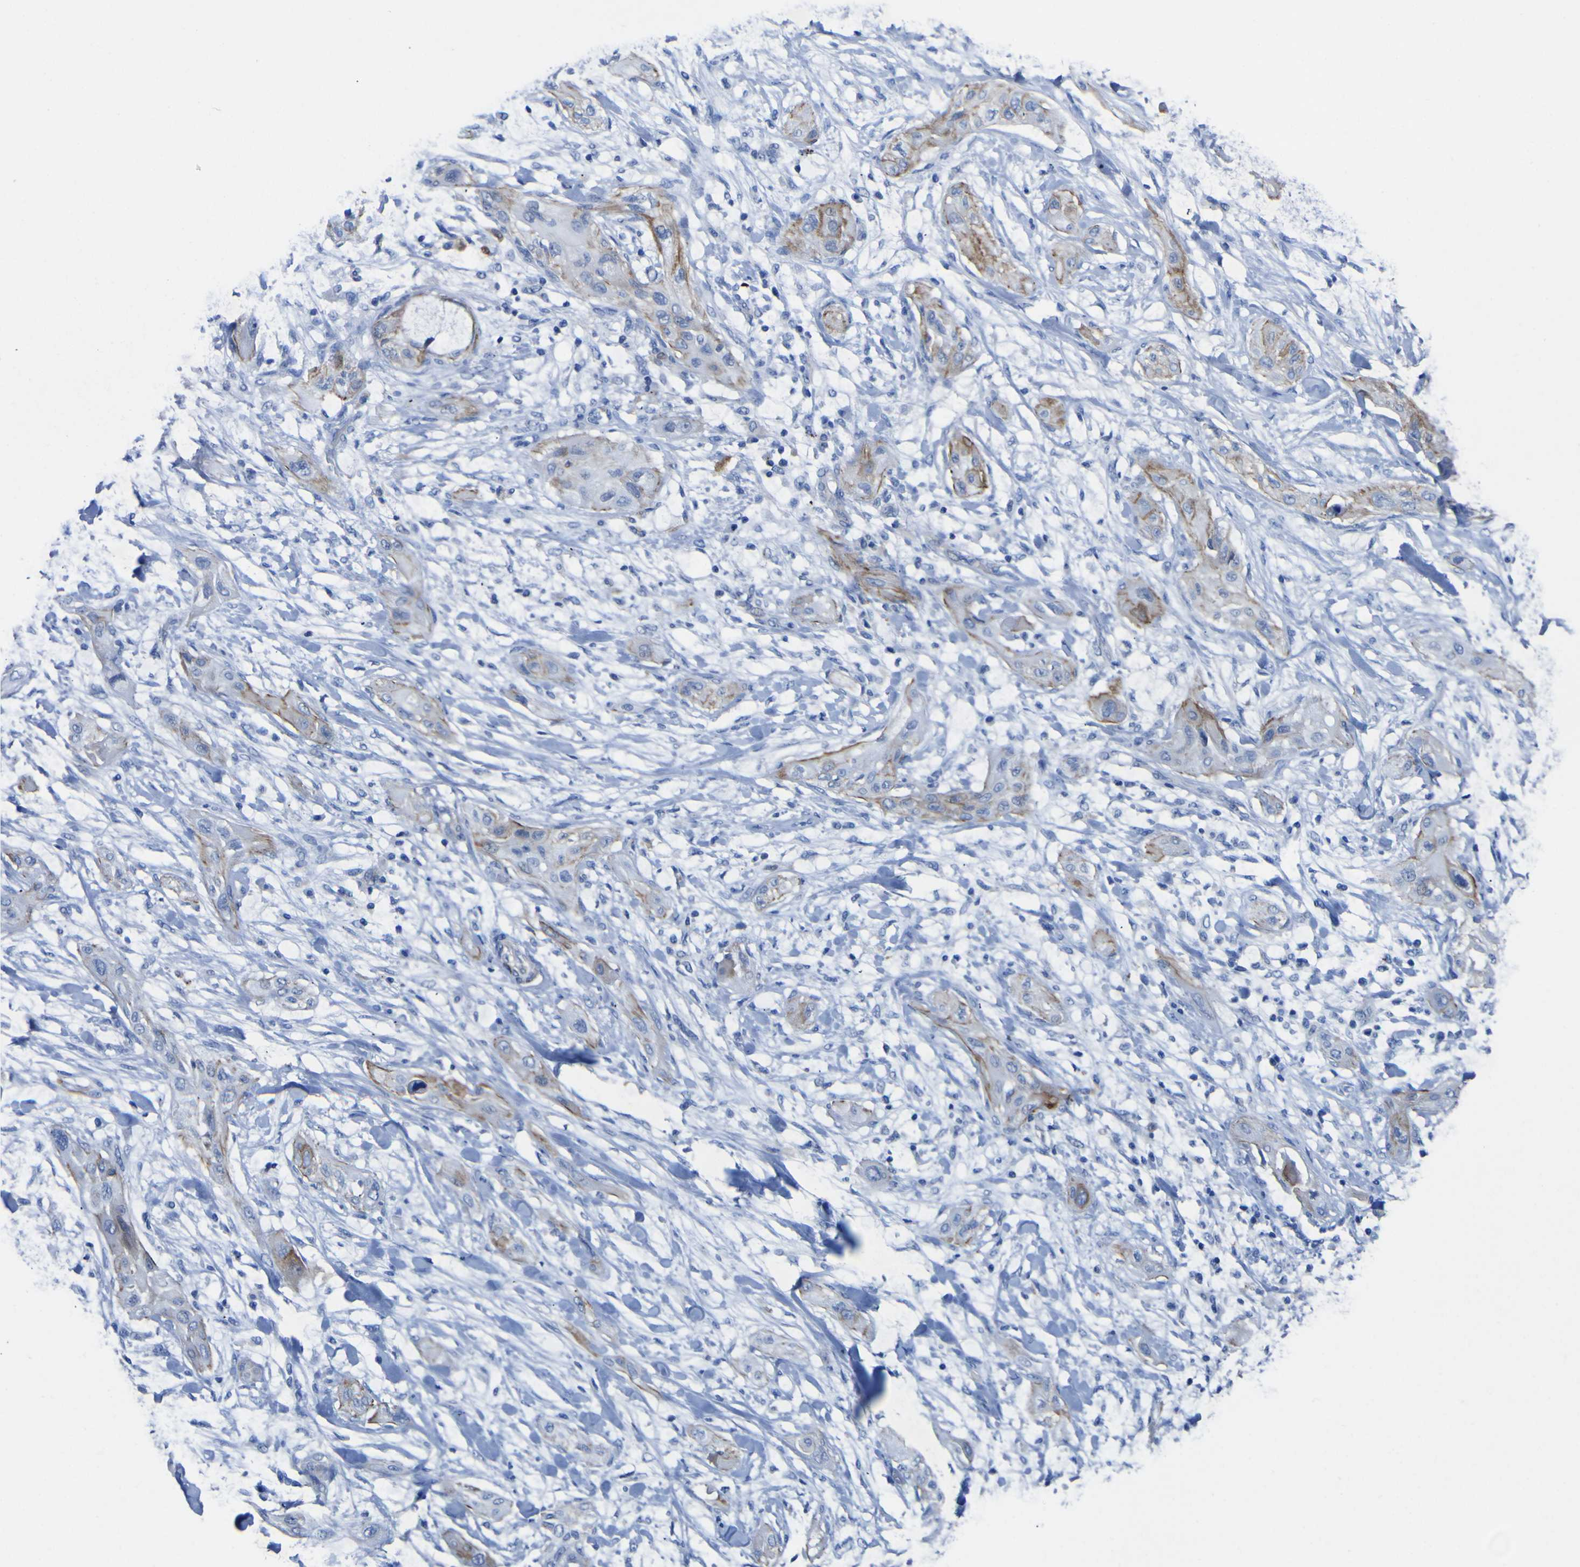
{"staining": {"intensity": "weak", "quantity": "25%-75%", "location": "cytoplasmic/membranous"}, "tissue": "lung cancer", "cell_type": "Tumor cells", "image_type": "cancer", "snomed": [{"axis": "morphology", "description": "Squamous cell carcinoma, NOS"}, {"axis": "topography", "description": "Lung"}], "caption": "Immunohistochemistry (DAB (3,3'-diaminobenzidine)) staining of squamous cell carcinoma (lung) exhibits weak cytoplasmic/membranous protein positivity in approximately 25%-75% of tumor cells.", "gene": "AGO4", "patient": {"sex": "female", "age": 47}}